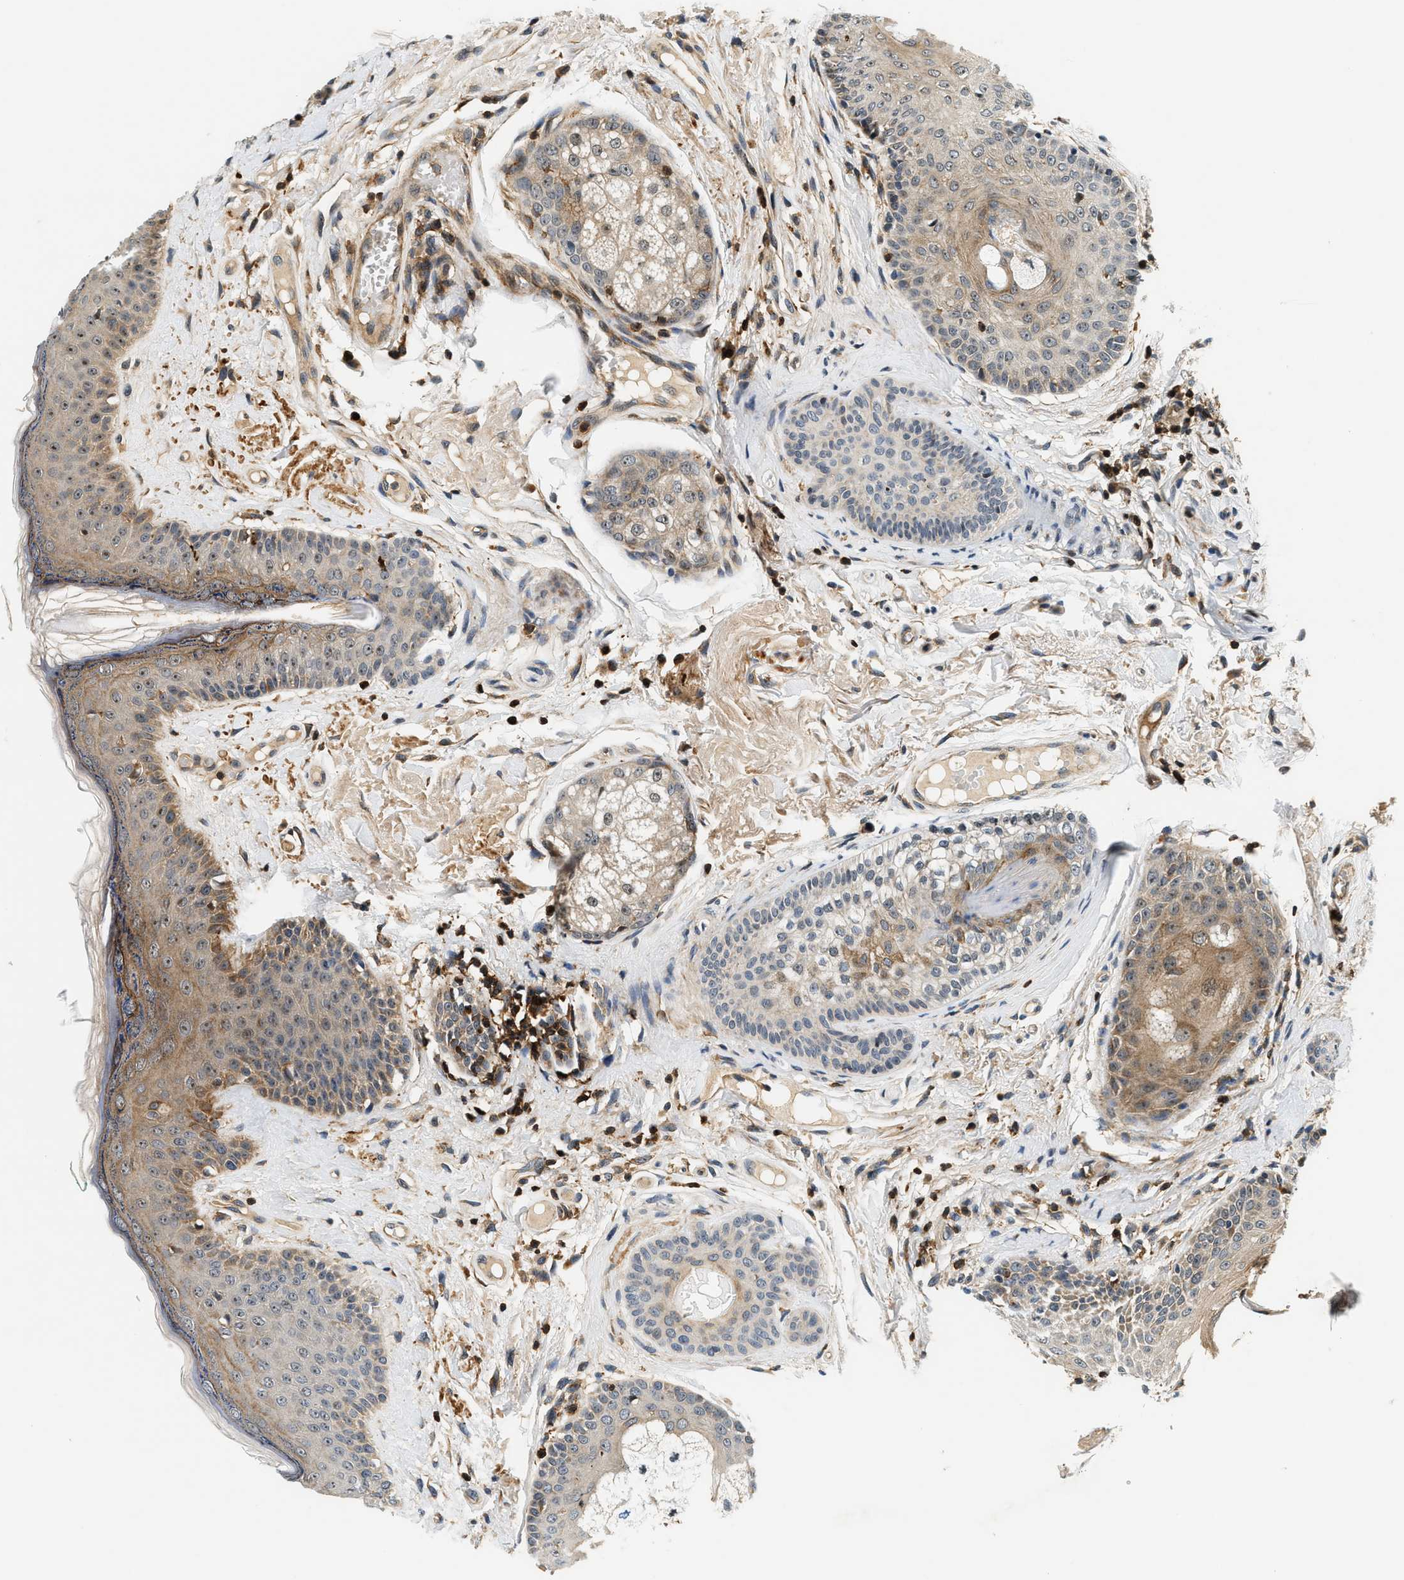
{"staining": {"intensity": "moderate", "quantity": ">75%", "location": "cytoplasmic/membranous"}, "tissue": "oral mucosa", "cell_type": "Squamous epithelial cells", "image_type": "normal", "snomed": [{"axis": "morphology", "description": "Normal tissue, NOS"}, {"axis": "topography", "description": "Skin"}, {"axis": "topography", "description": "Oral tissue"}], "caption": "The histopathology image shows immunohistochemical staining of normal oral mucosa. There is moderate cytoplasmic/membranous staining is seen in about >75% of squamous epithelial cells. Nuclei are stained in blue.", "gene": "SAMD9", "patient": {"sex": "male", "age": 84}}